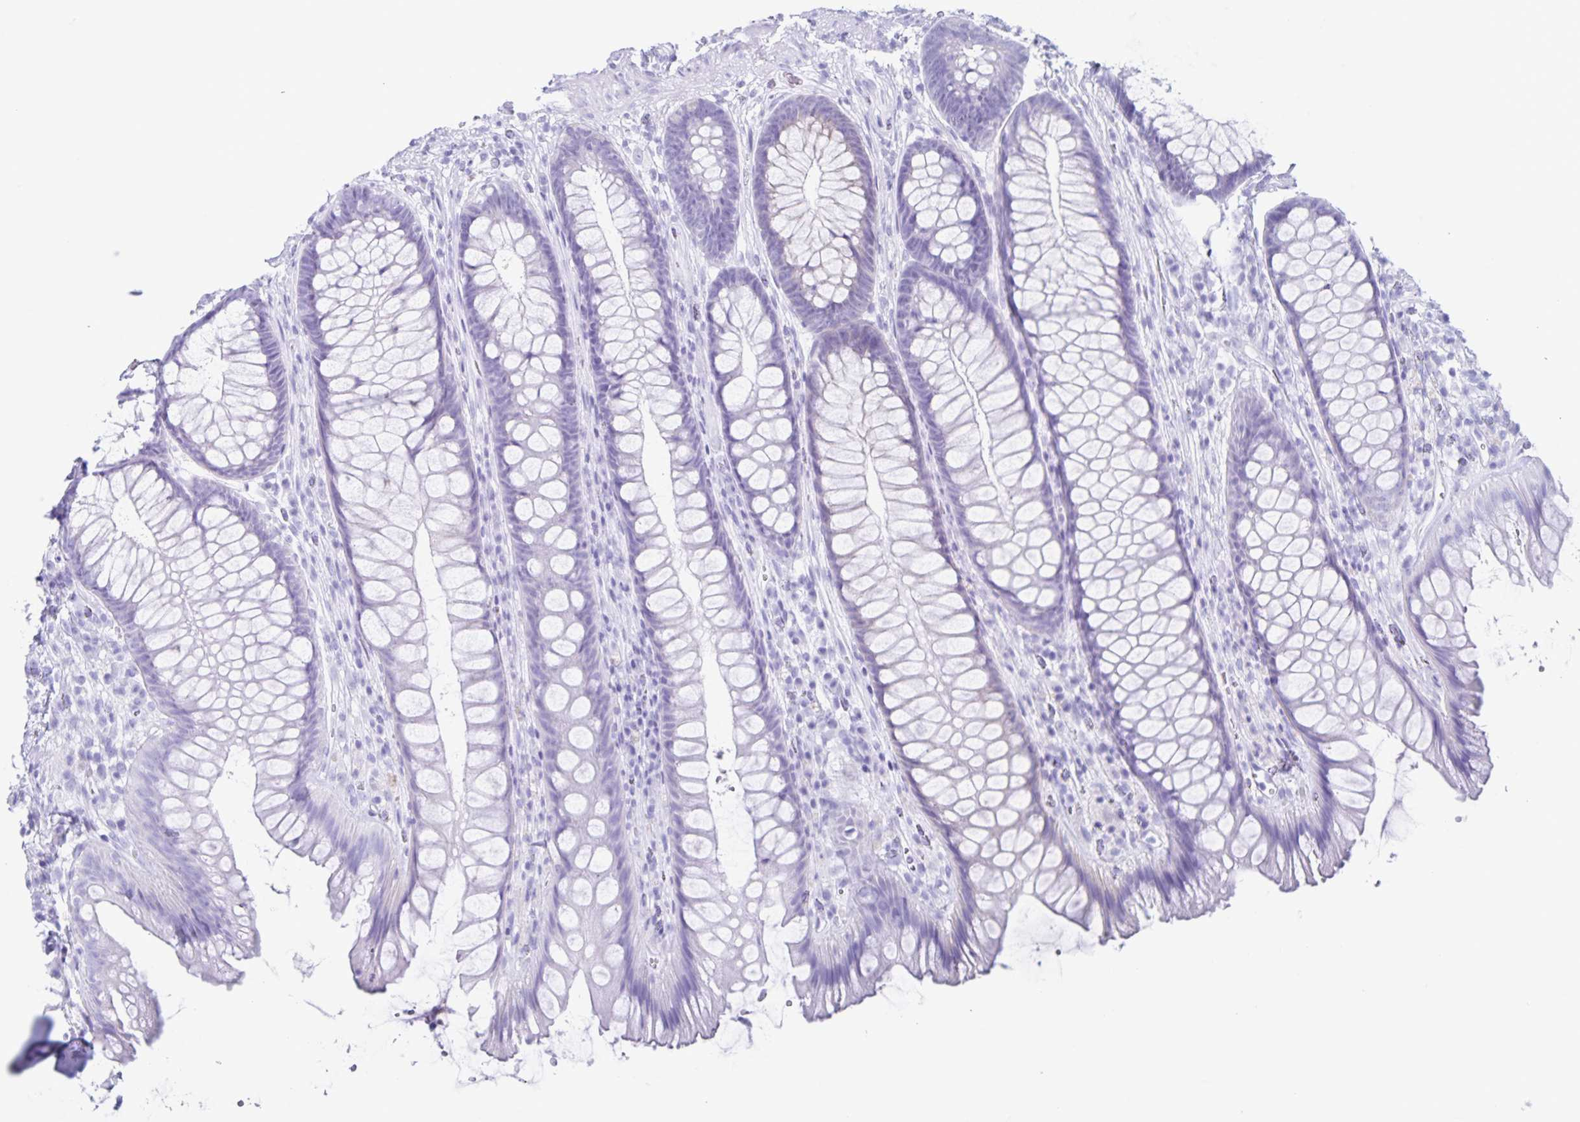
{"staining": {"intensity": "negative", "quantity": "none", "location": "none"}, "tissue": "rectum", "cell_type": "Glandular cells", "image_type": "normal", "snomed": [{"axis": "morphology", "description": "Normal tissue, NOS"}, {"axis": "topography", "description": "Rectum"}], "caption": "This is a micrograph of IHC staining of benign rectum, which shows no staining in glandular cells. The staining was performed using DAB (3,3'-diaminobenzidine) to visualize the protein expression in brown, while the nuclei were stained in blue with hematoxylin (Magnification: 20x).", "gene": "C12orf56", "patient": {"sex": "male", "age": 53}}